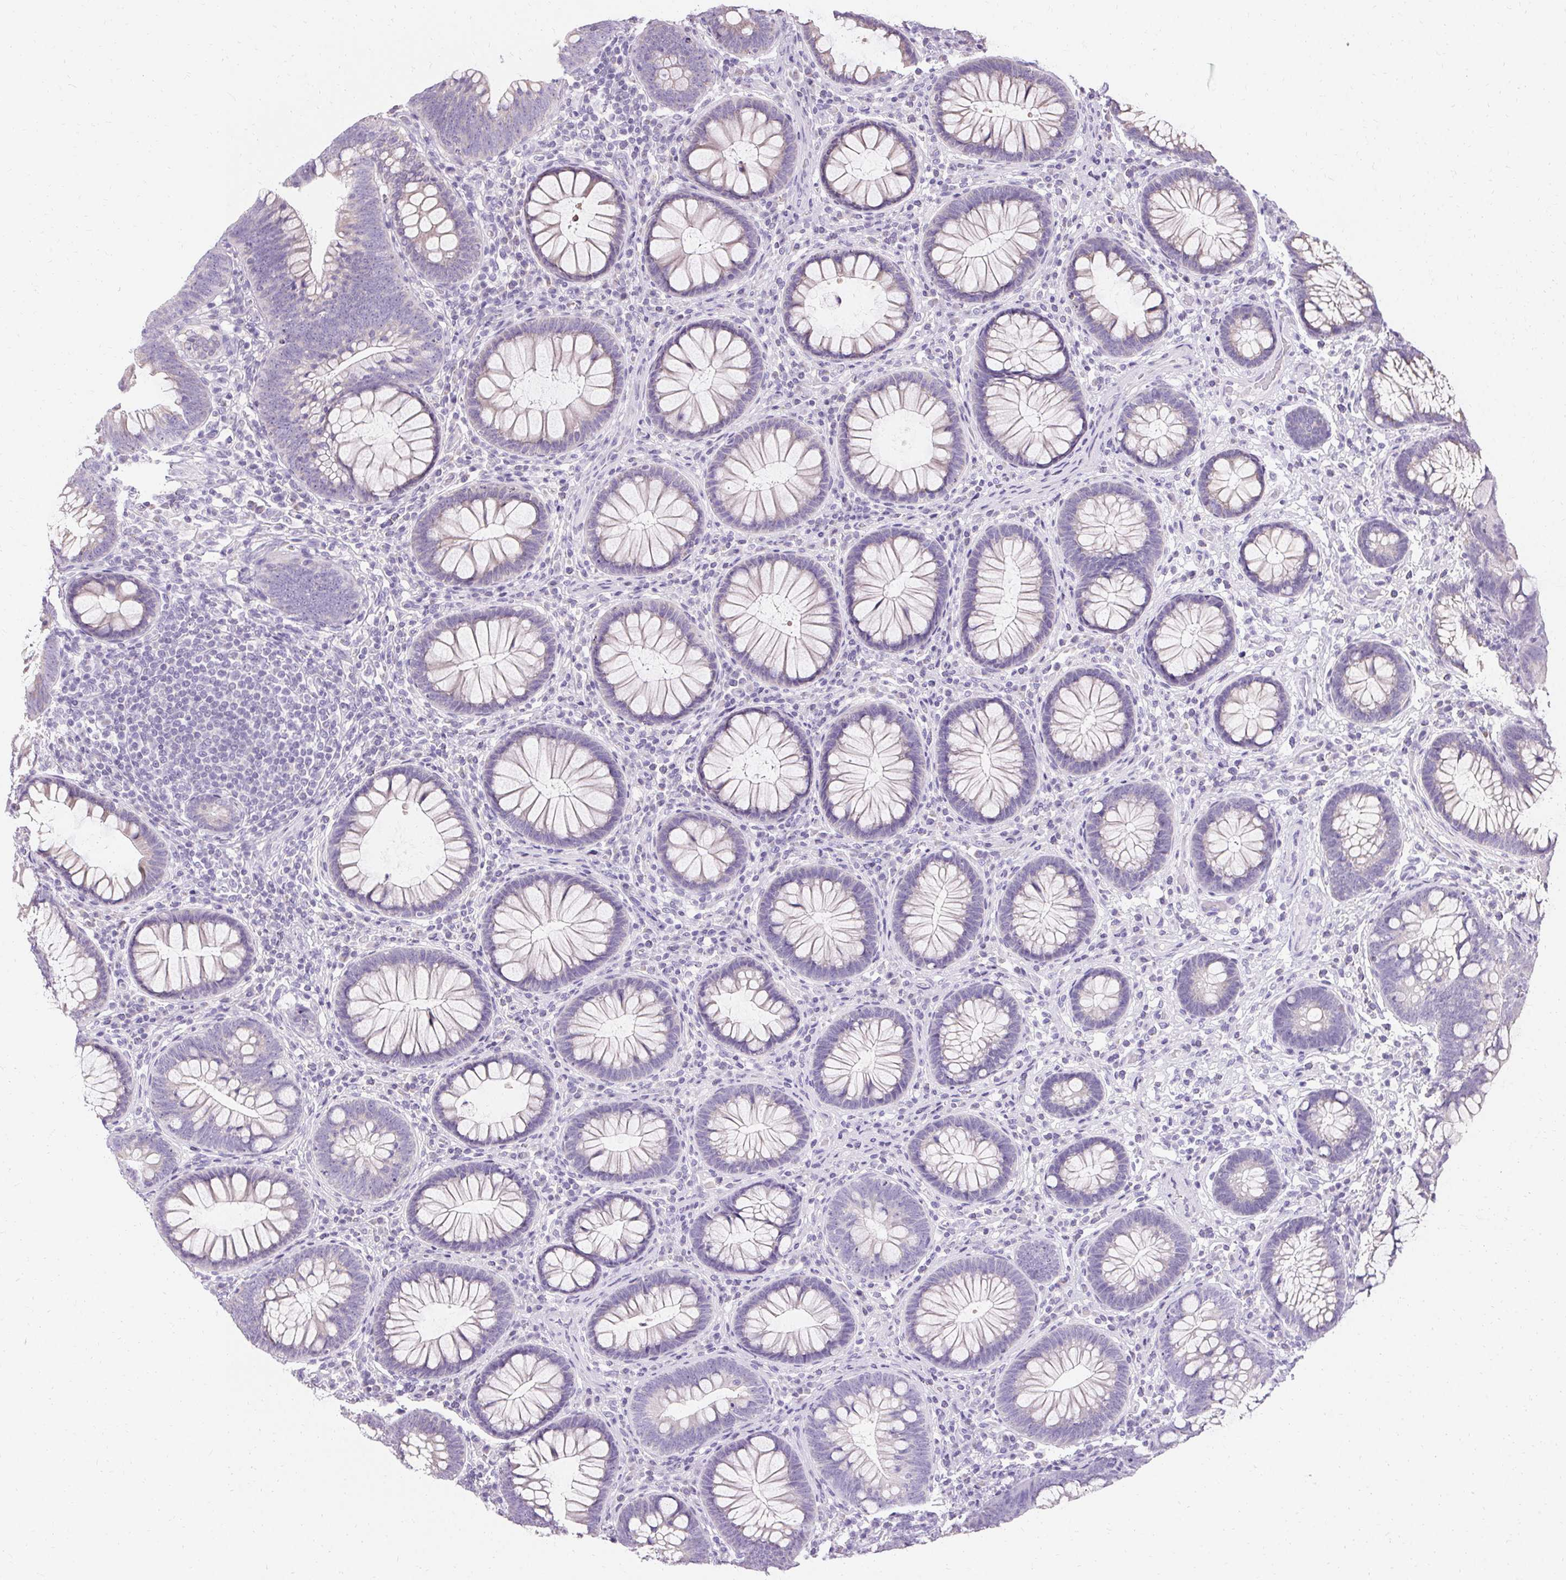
{"staining": {"intensity": "negative", "quantity": "none", "location": "none"}, "tissue": "colon", "cell_type": "Endothelial cells", "image_type": "normal", "snomed": [{"axis": "morphology", "description": "Normal tissue, NOS"}, {"axis": "morphology", "description": "Adenoma, NOS"}, {"axis": "topography", "description": "Soft tissue"}, {"axis": "topography", "description": "Colon"}], "caption": "This histopathology image is of benign colon stained with IHC to label a protein in brown with the nuclei are counter-stained blue. There is no staining in endothelial cells. The staining was performed using DAB (3,3'-diaminobenzidine) to visualize the protein expression in brown, while the nuclei were stained in blue with hematoxylin (Magnification: 20x).", "gene": "ASGR2", "patient": {"sex": "male", "age": 47}}